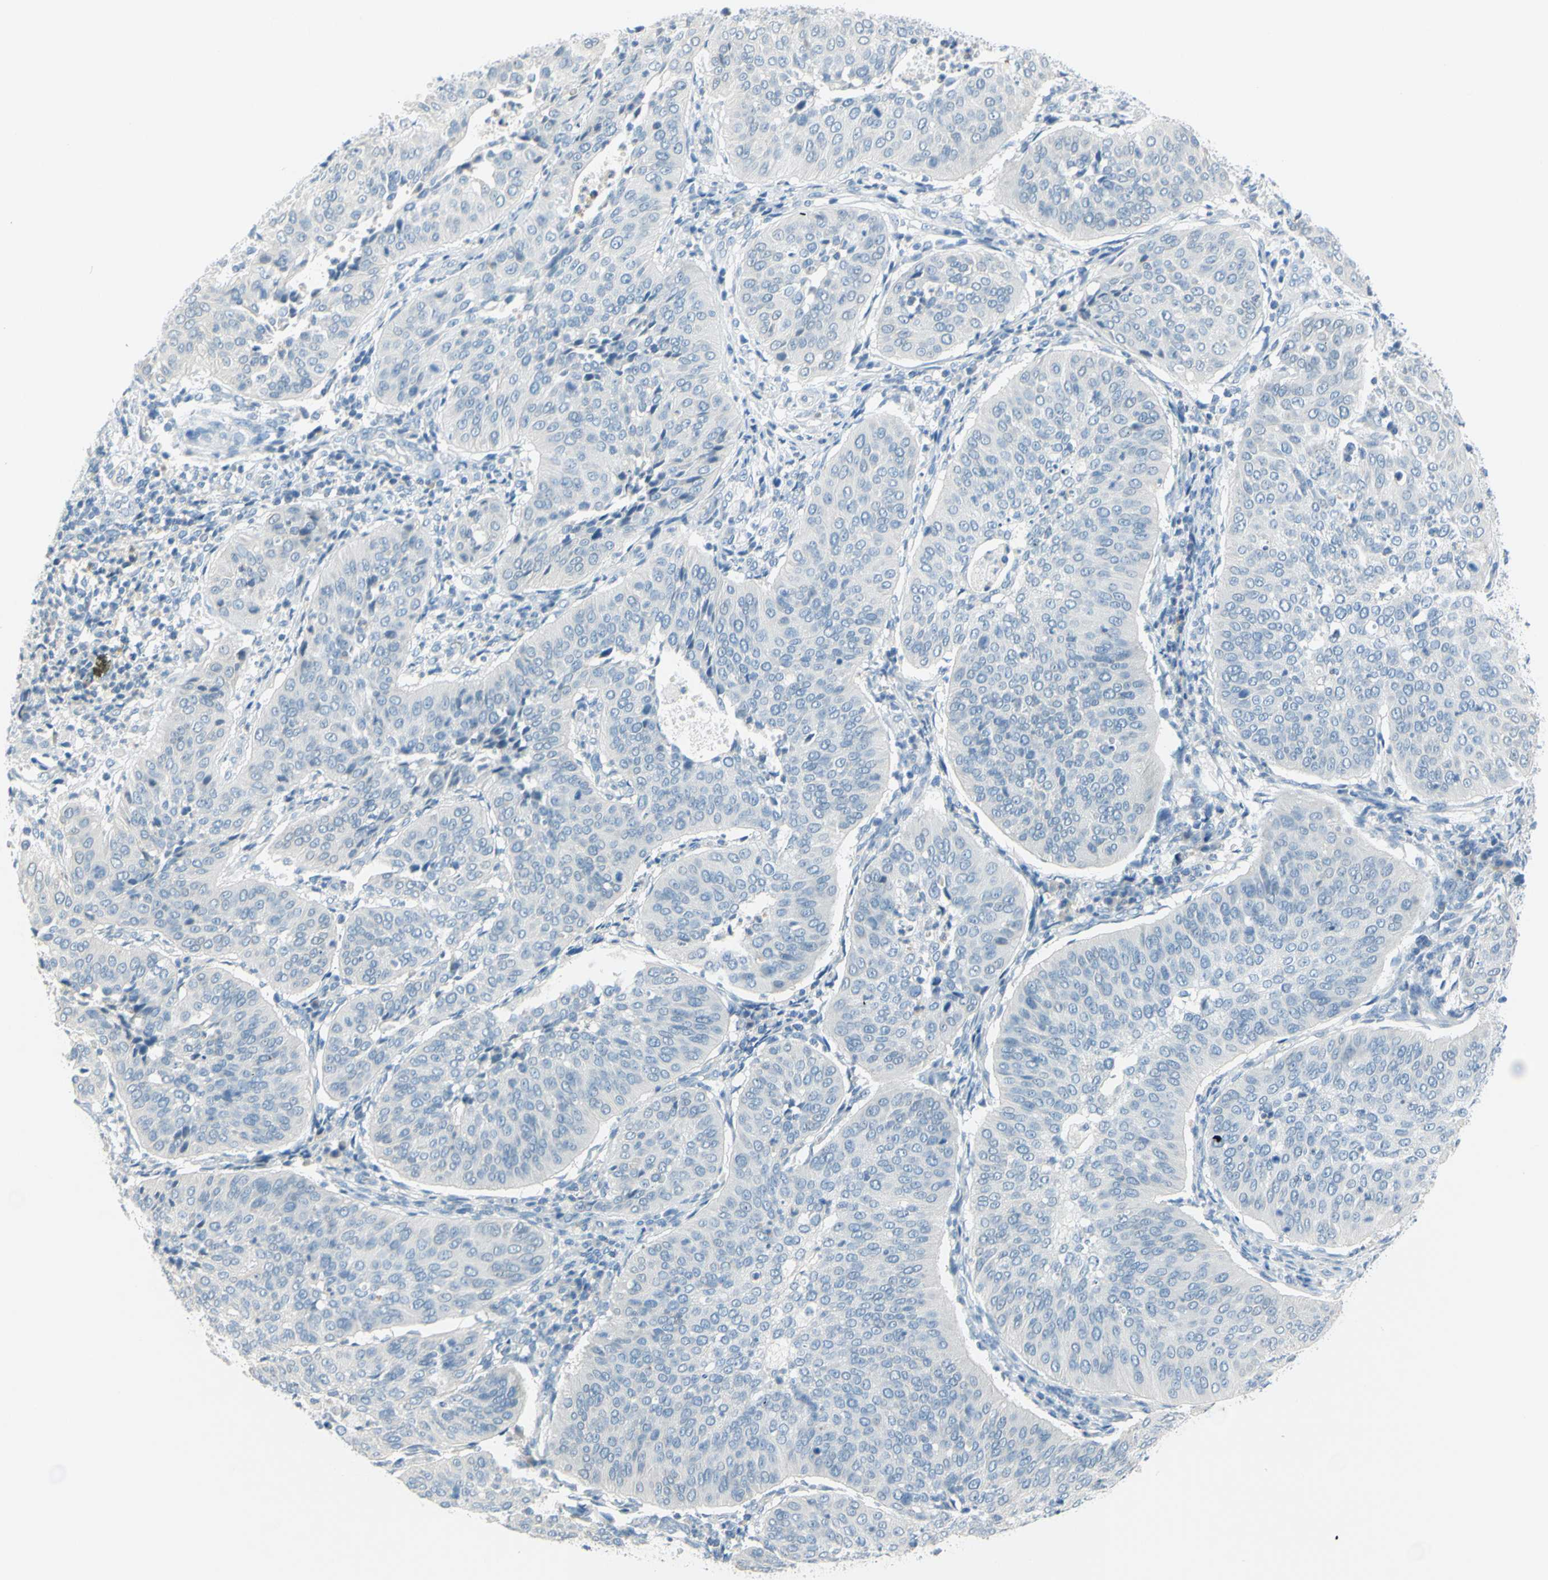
{"staining": {"intensity": "negative", "quantity": "none", "location": "none"}, "tissue": "cervical cancer", "cell_type": "Tumor cells", "image_type": "cancer", "snomed": [{"axis": "morphology", "description": "Normal tissue, NOS"}, {"axis": "morphology", "description": "Squamous cell carcinoma, NOS"}, {"axis": "topography", "description": "Cervix"}], "caption": "The immunohistochemistry (IHC) micrograph has no significant staining in tumor cells of cervical cancer tissue. The staining was performed using DAB (3,3'-diaminobenzidine) to visualize the protein expression in brown, while the nuclei were stained in blue with hematoxylin (Magnification: 20x).", "gene": "DCT", "patient": {"sex": "female", "age": 39}}